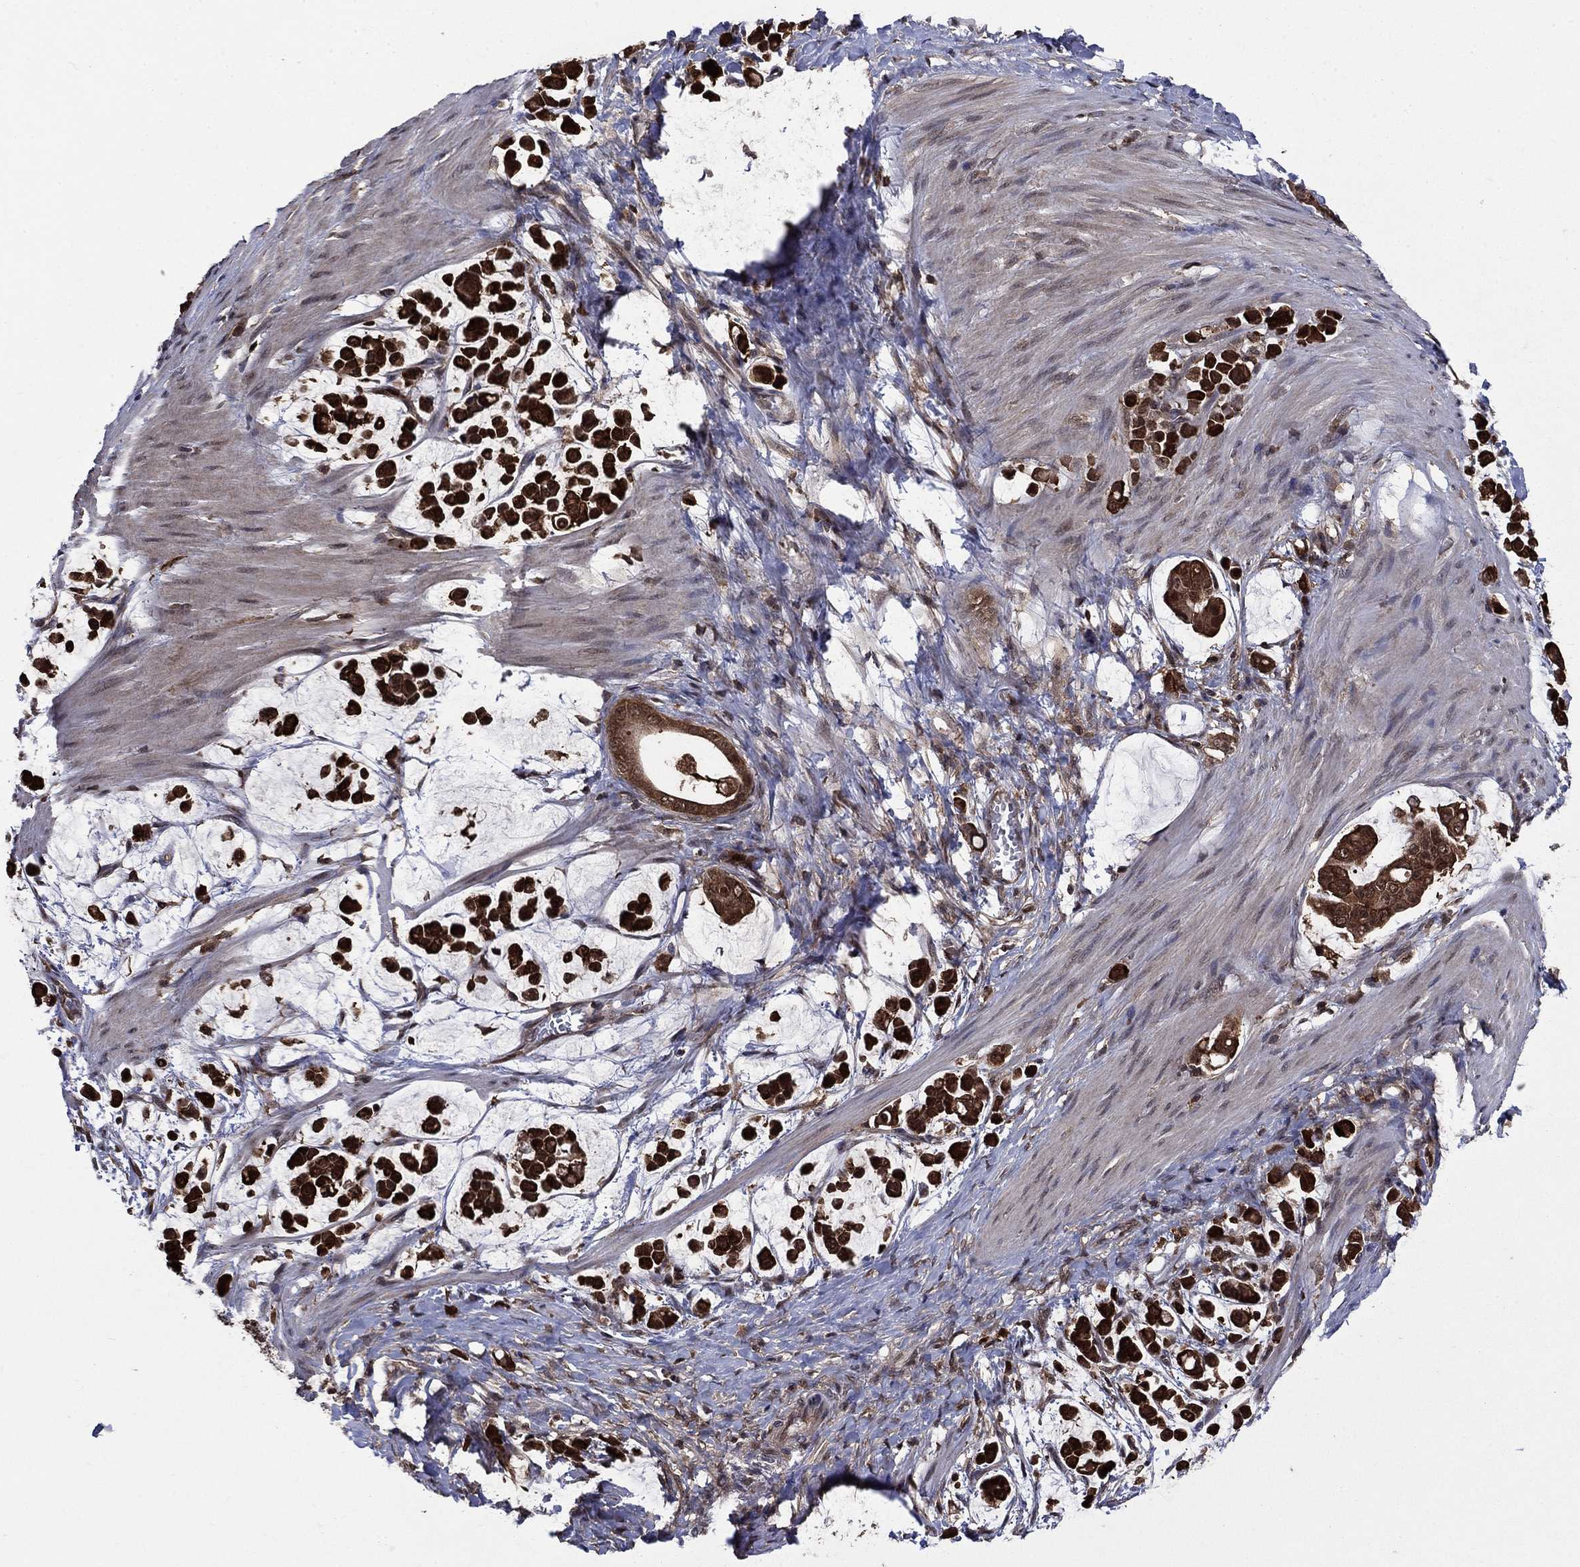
{"staining": {"intensity": "strong", "quantity": ">75%", "location": "cytoplasmic/membranous"}, "tissue": "stomach cancer", "cell_type": "Tumor cells", "image_type": "cancer", "snomed": [{"axis": "morphology", "description": "Adenocarcinoma, NOS"}, {"axis": "topography", "description": "Stomach"}], "caption": "This is a histology image of immunohistochemistry (IHC) staining of adenocarcinoma (stomach), which shows strong expression in the cytoplasmic/membranous of tumor cells.", "gene": "CACYBP", "patient": {"sex": "male", "age": 82}}